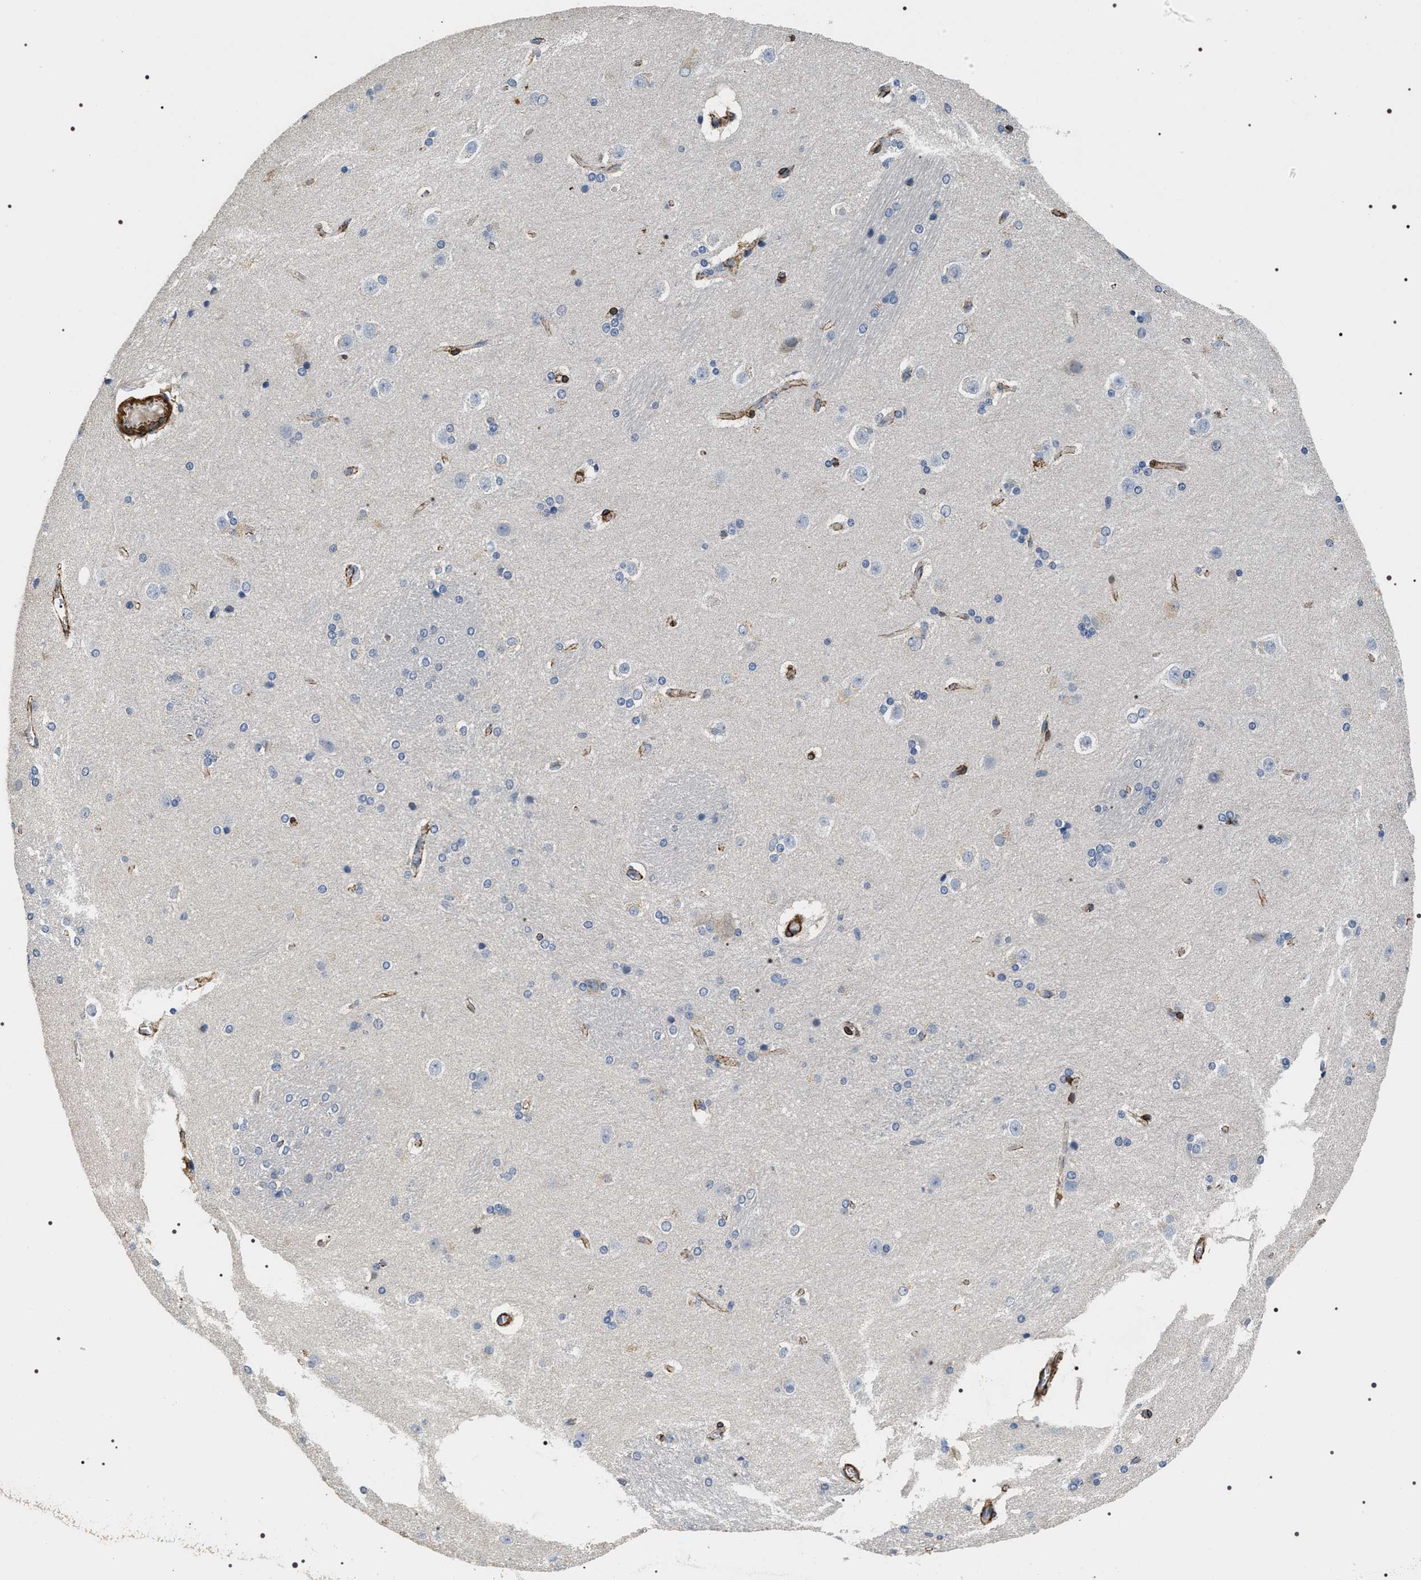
{"staining": {"intensity": "negative", "quantity": "none", "location": "none"}, "tissue": "caudate", "cell_type": "Glial cells", "image_type": "normal", "snomed": [{"axis": "morphology", "description": "Normal tissue, NOS"}, {"axis": "topography", "description": "Lateral ventricle wall"}], "caption": "This is an immunohistochemistry (IHC) image of benign caudate. There is no positivity in glial cells.", "gene": "ZC3HAV1L", "patient": {"sex": "female", "age": 19}}